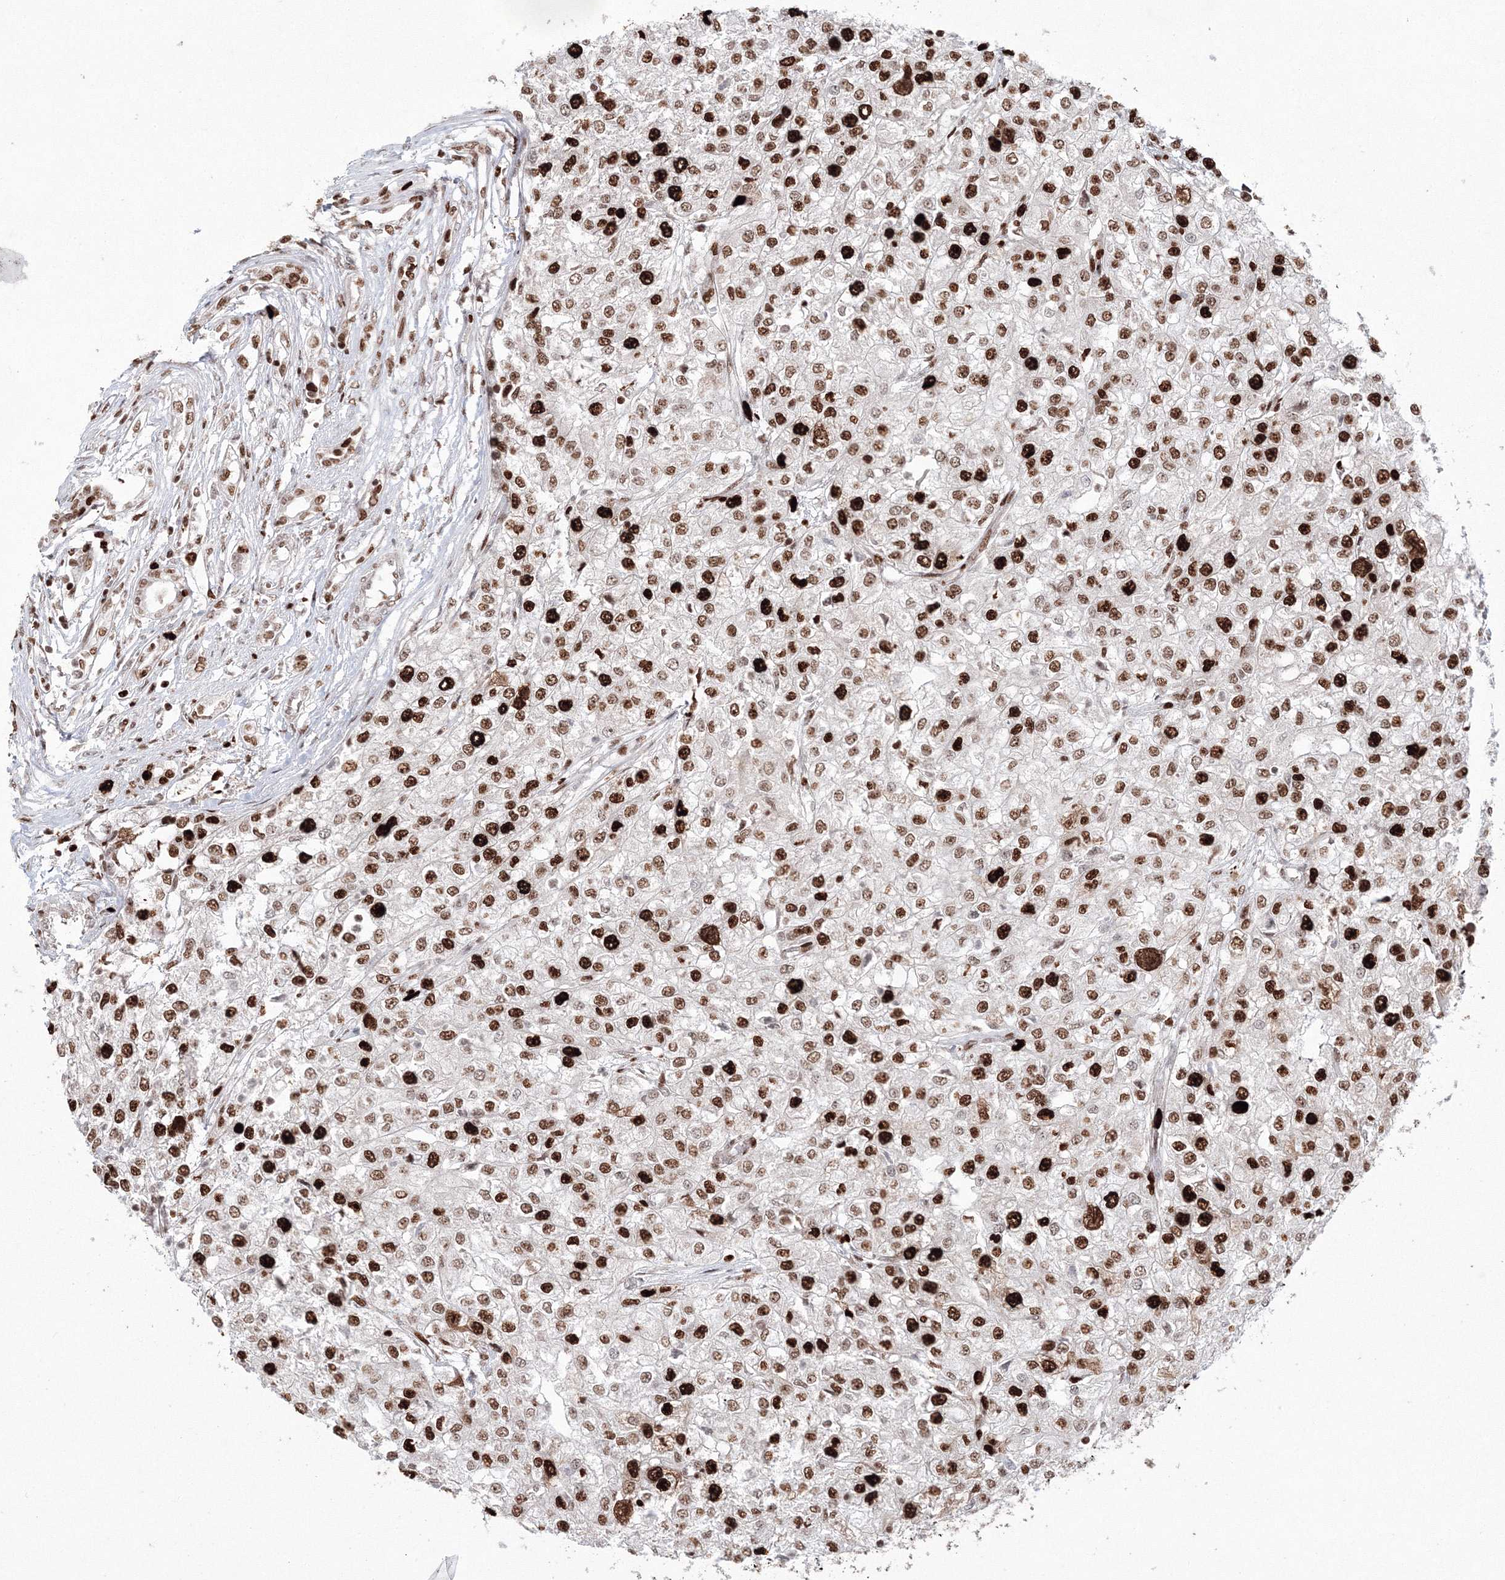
{"staining": {"intensity": "strong", "quantity": ">75%", "location": "nuclear"}, "tissue": "renal cancer", "cell_type": "Tumor cells", "image_type": "cancer", "snomed": [{"axis": "morphology", "description": "Adenocarcinoma, NOS"}, {"axis": "topography", "description": "Kidney"}], "caption": "An IHC photomicrograph of tumor tissue is shown. Protein staining in brown shows strong nuclear positivity in renal adenocarcinoma within tumor cells.", "gene": "LIG1", "patient": {"sex": "female", "age": 54}}